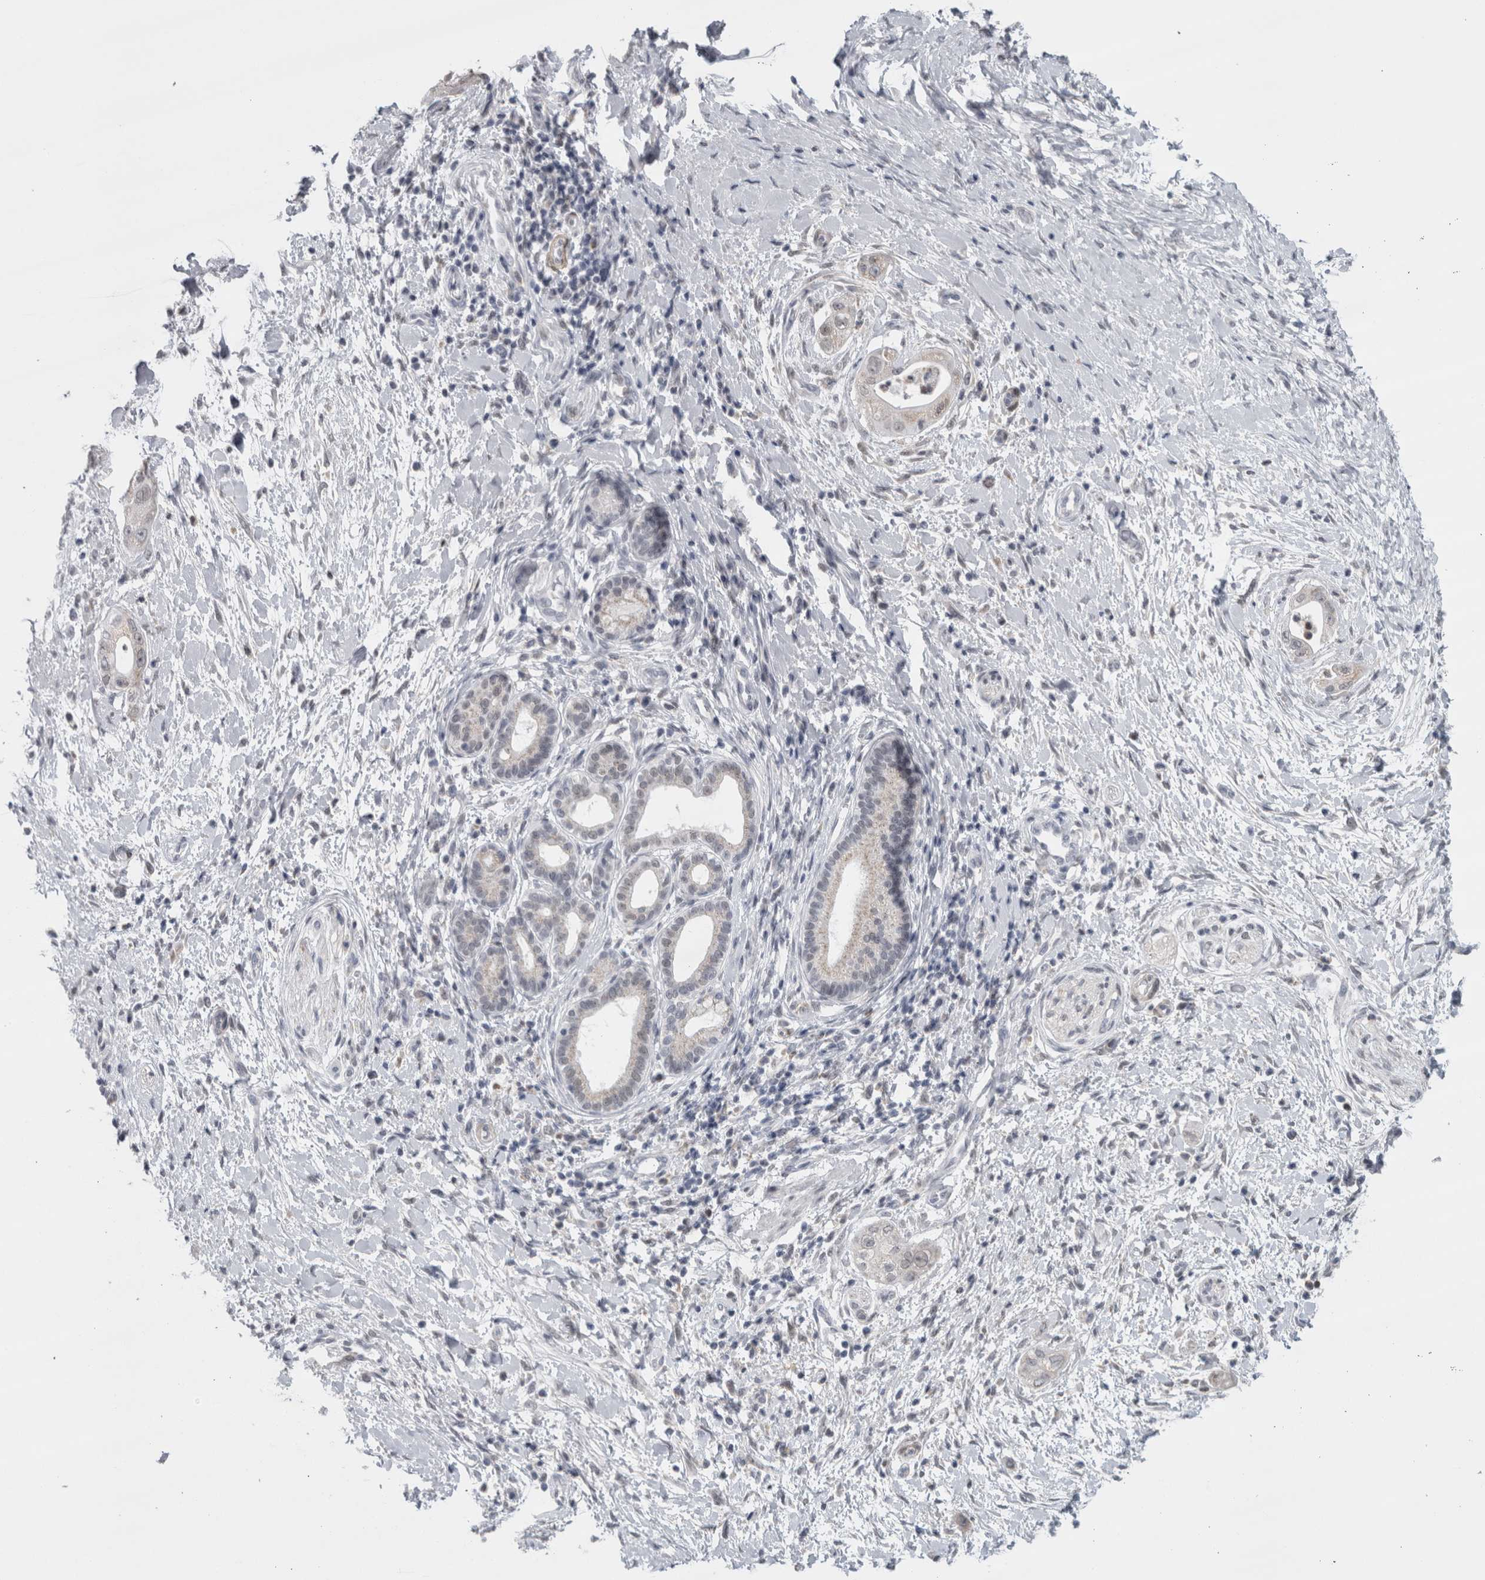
{"staining": {"intensity": "negative", "quantity": "none", "location": "none"}, "tissue": "pancreatic cancer", "cell_type": "Tumor cells", "image_type": "cancer", "snomed": [{"axis": "morphology", "description": "Adenocarcinoma, NOS"}, {"axis": "topography", "description": "Pancreas"}], "caption": "This is a micrograph of immunohistochemistry (IHC) staining of pancreatic adenocarcinoma, which shows no expression in tumor cells.", "gene": "PLIN1", "patient": {"sex": "male", "age": 58}}